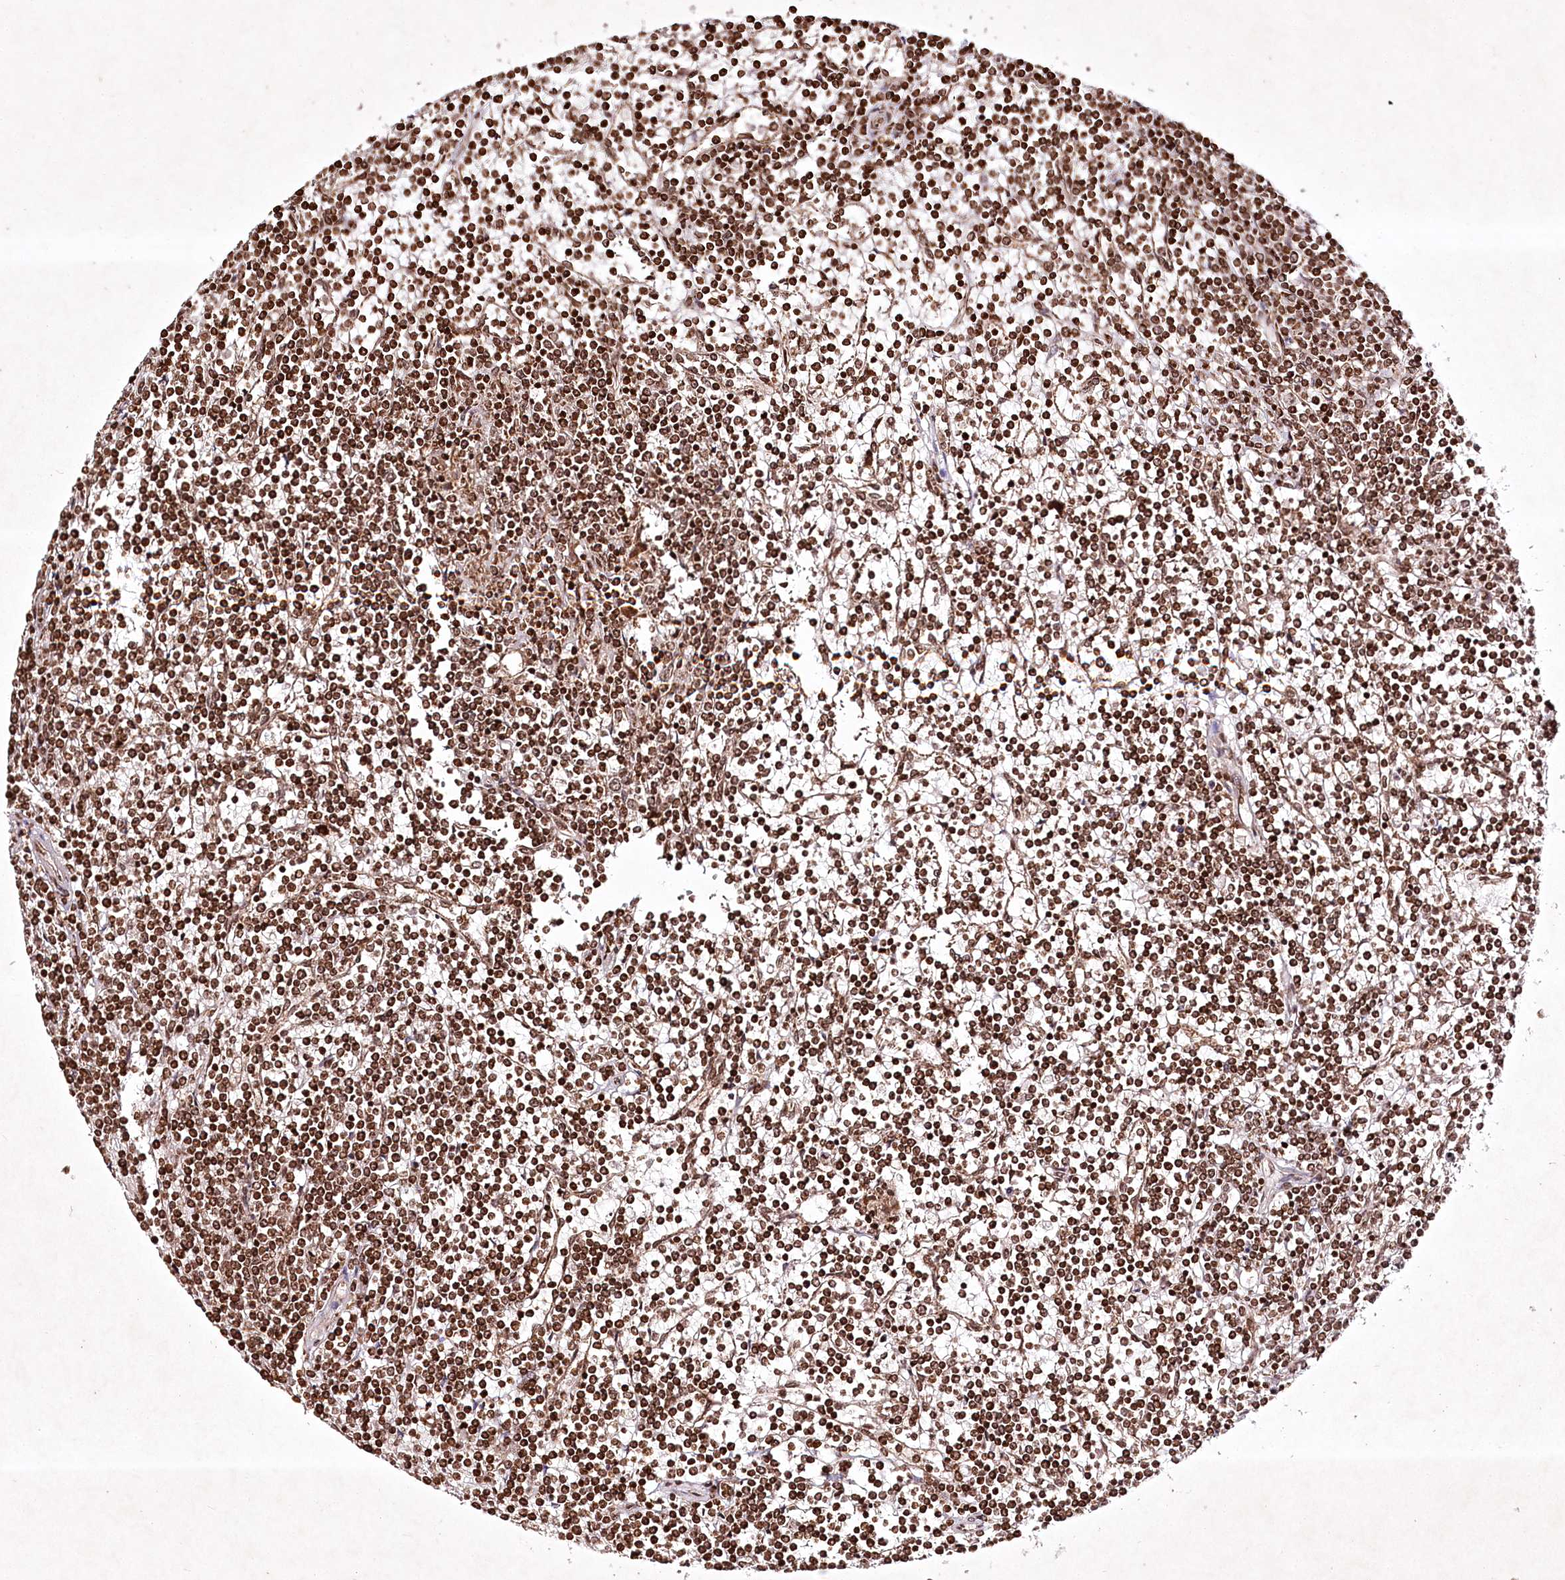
{"staining": {"intensity": "strong", "quantity": ">75%", "location": "nuclear"}, "tissue": "lymphoma", "cell_type": "Tumor cells", "image_type": "cancer", "snomed": [{"axis": "morphology", "description": "Malignant lymphoma, non-Hodgkin's type, Low grade"}, {"axis": "topography", "description": "Spleen"}], "caption": "Lymphoma stained with IHC displays strong nuclear positivity in approximately >75% of tumor cells. Nuclei are stained in blue.", "gene": "CARM1", "patient": {"sex": "female", "age": 19}}